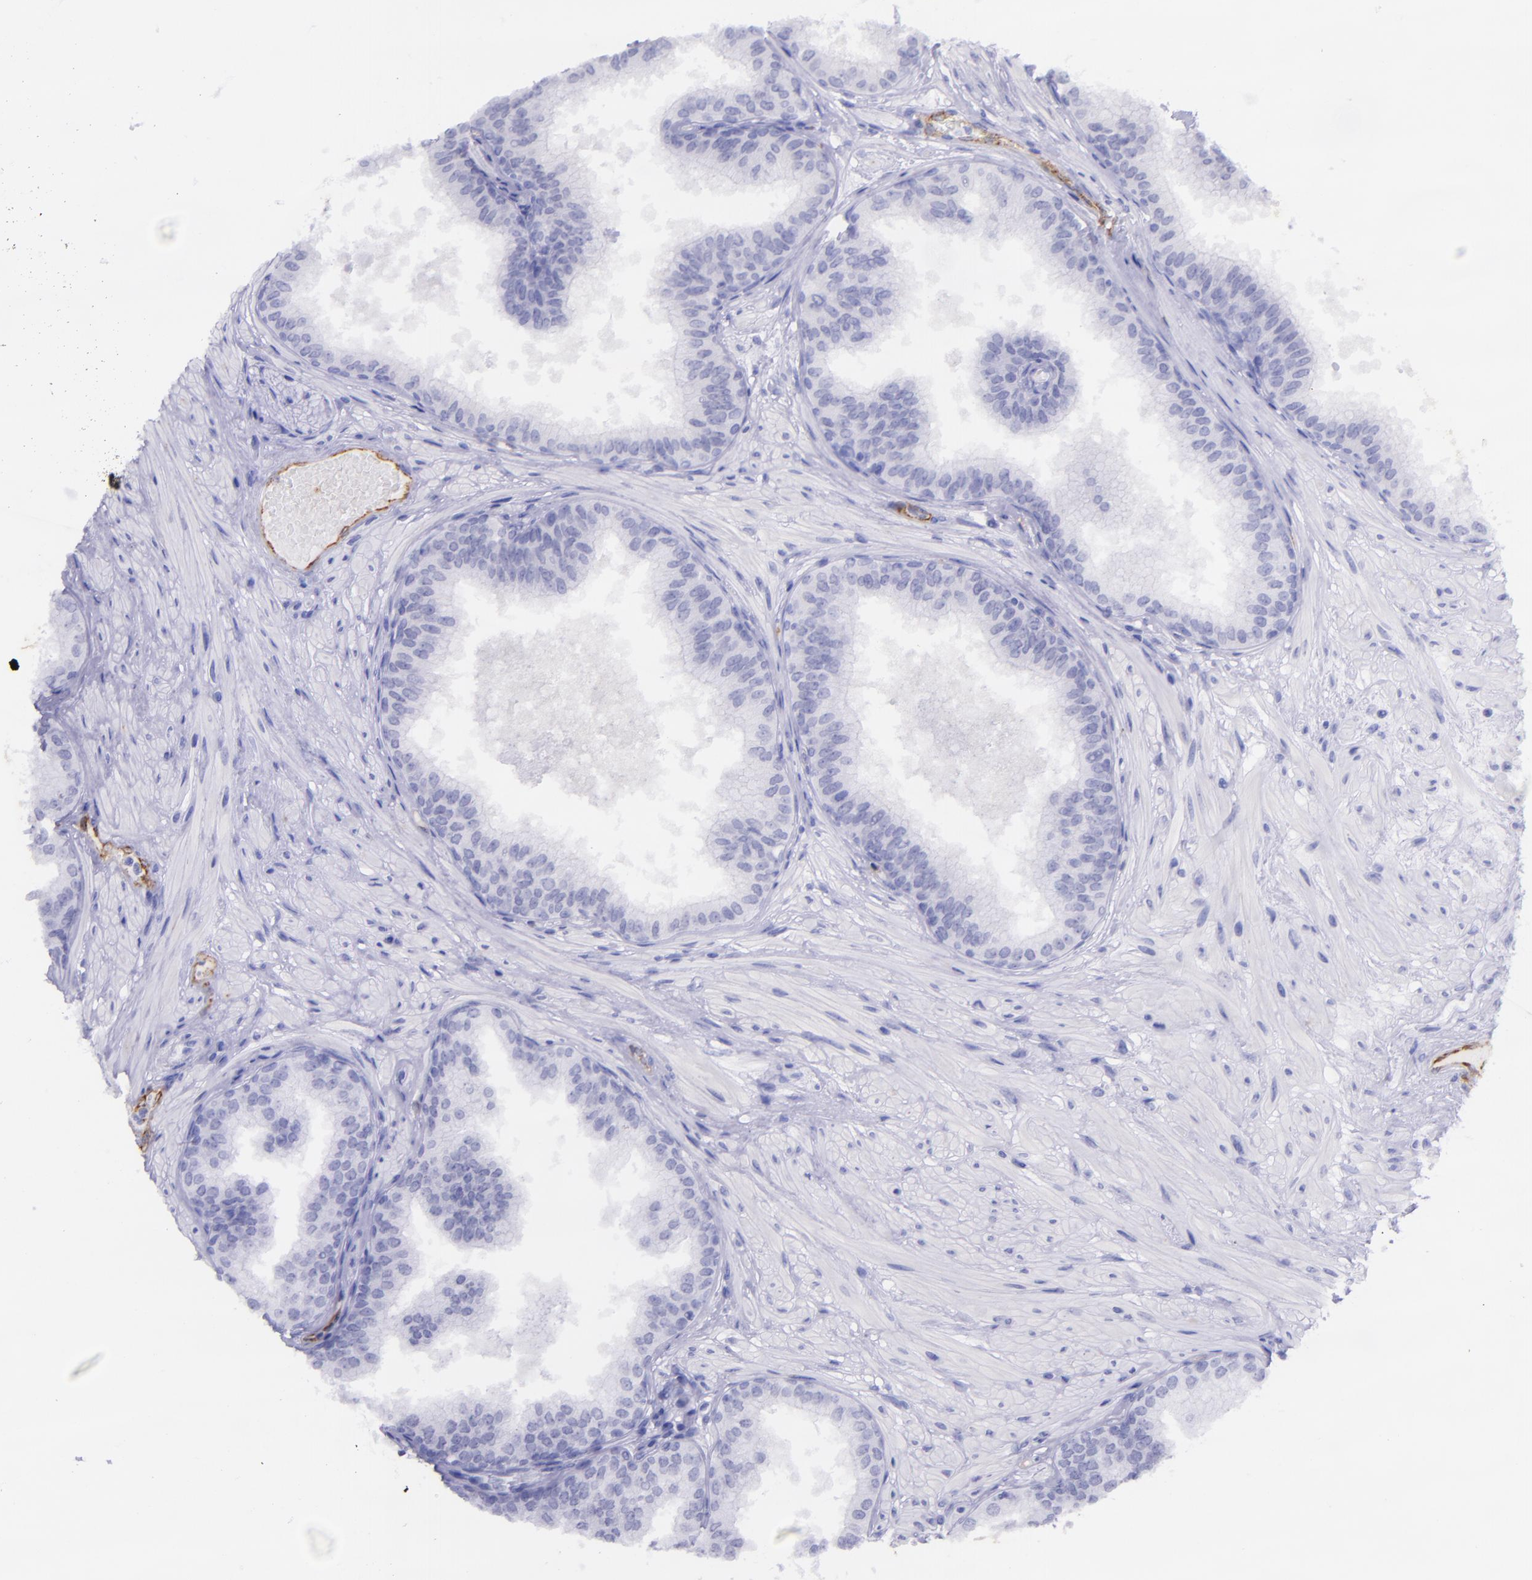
{"staining": {"intensity": "negative", "quantity": "none", "location": "none"}, "tissue": "prostate", "cell_type": "Glandular cells", "image_type": "normal", "snomed": [{"axis": "morphology", "description": "Normal tissue, NOS"}, {"axis": "topography", "description": "Prostate"}], "caption": "A photomicrograph of prostate stained for a protein reveals no brown staining in glandular cells.", "gene": "SELE", "patient": {"sex": "male", "age": 60}}